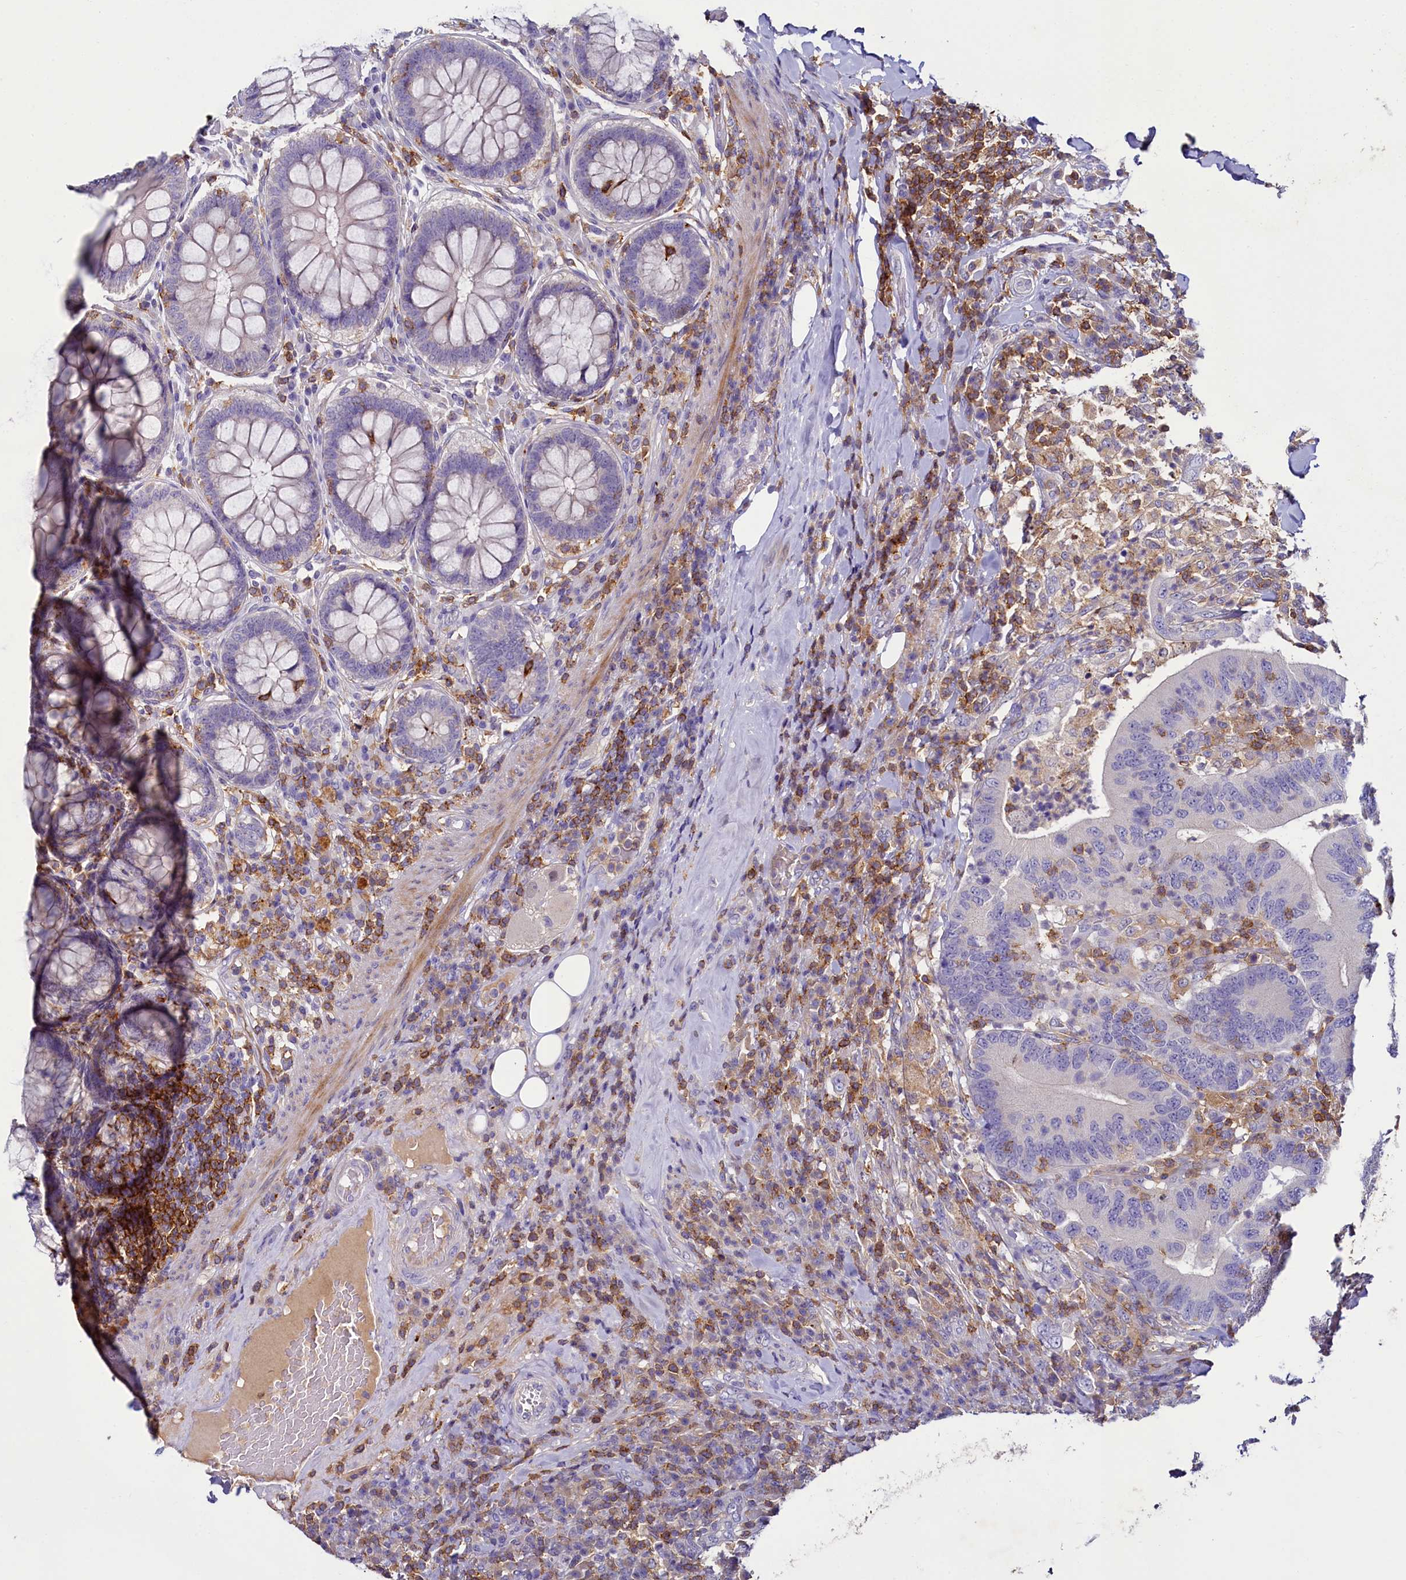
{"staining": {"intensity": "negative", "quantity": "none", "location": "none"}, "tissue": "colorectal cancer", "cell_type": "Tumor cells", "image_type": "cancer", "snomed": [{"axis": "morphology", "description": "Adenocarcinoma, NOS"}, {"axis": "topography", "description": "Colon"}], "caption": "DAB (3,3'-diaminobenzidine) immunohistochemical staining of human colorectal cancer demonstrates no significant positivity in tumor cells. (DAB (3,3'-diaminobenzidine) IHC with hematoxylin counter stain).", "gene": "FGFR2", "patient": {"sex": "female", "age": 66}}